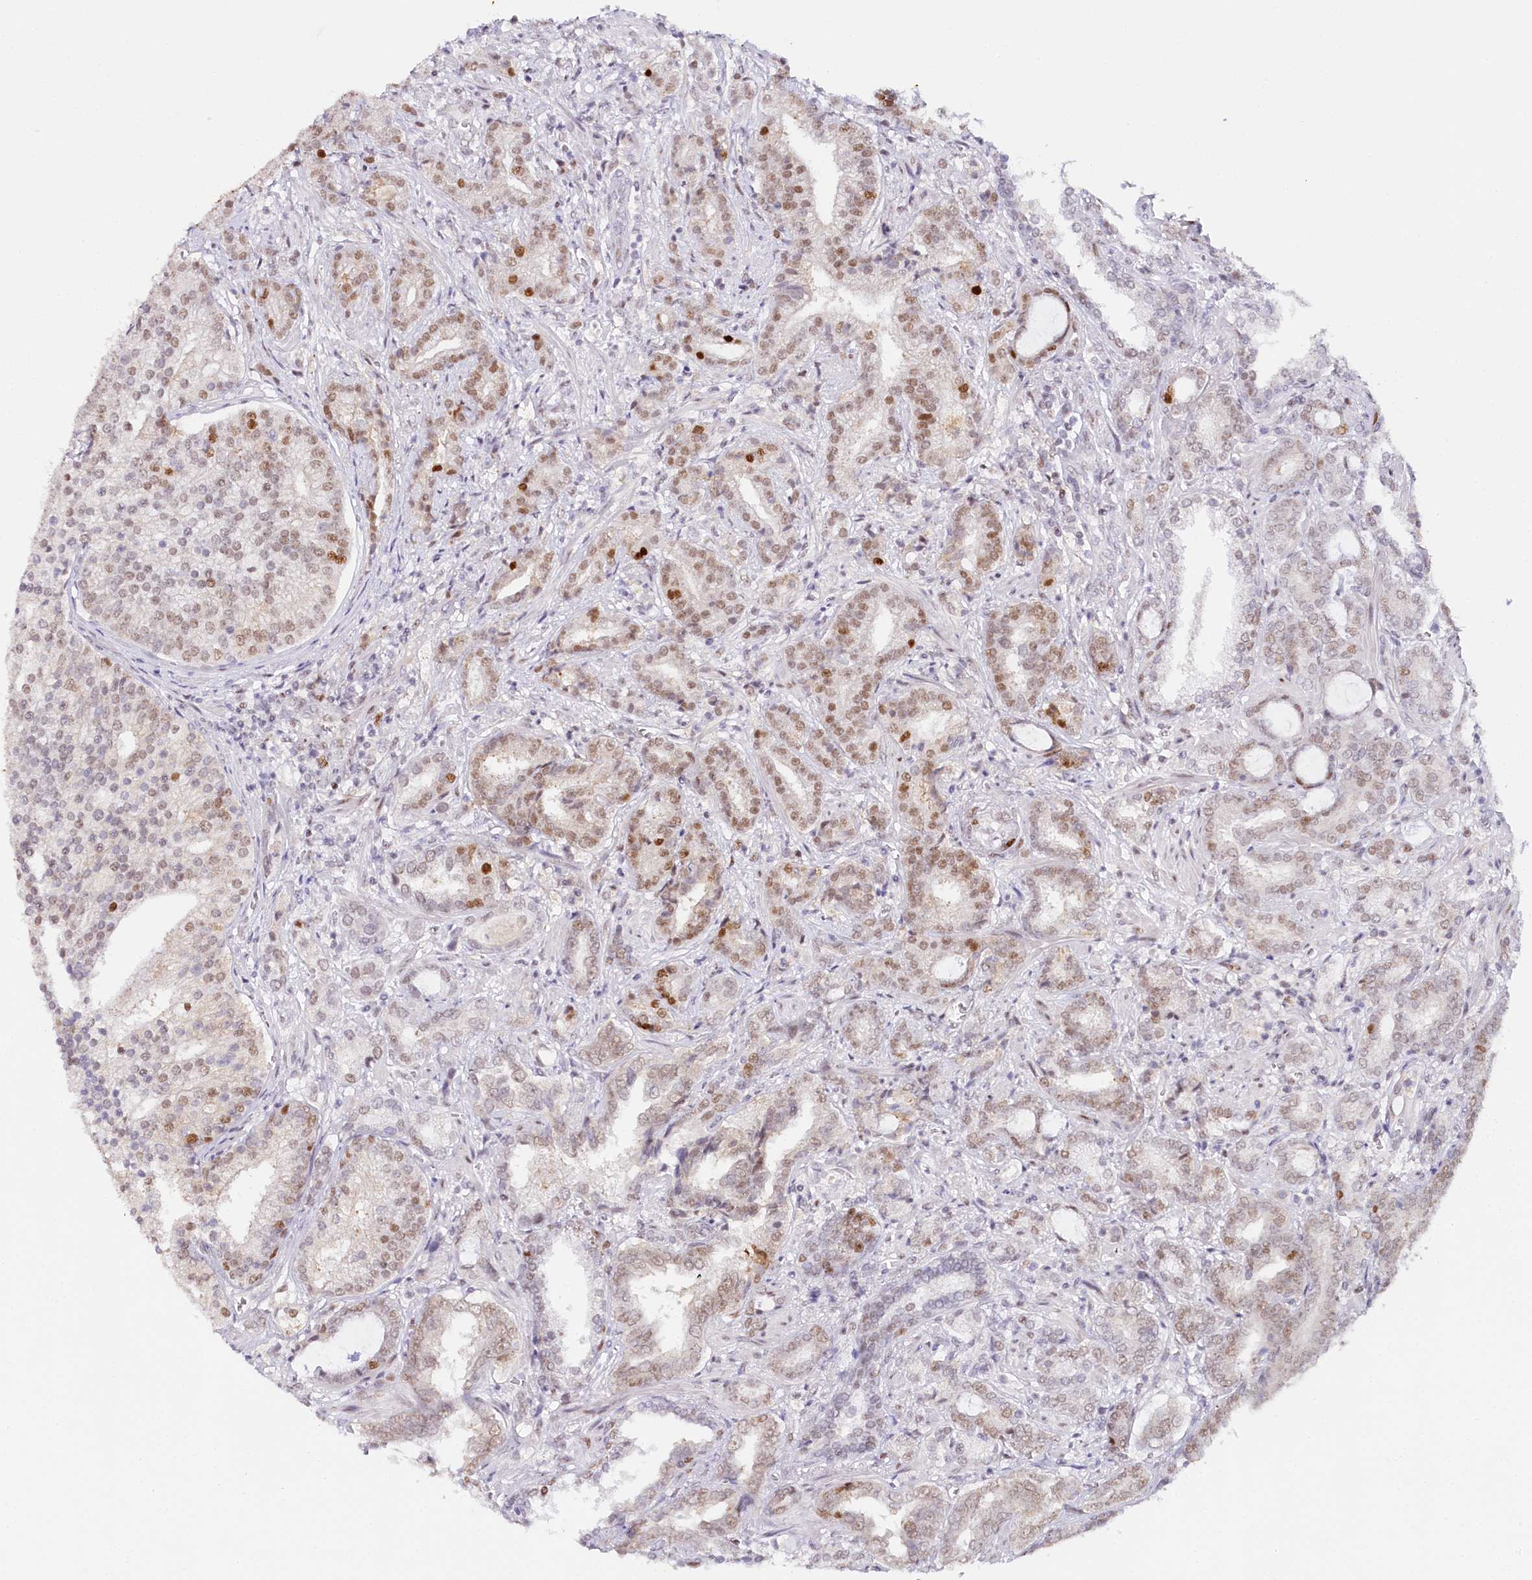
{"staining": {"intensity": "moderate", "quantity": "25%-75%", "location": "nuclear"}, "tissue": "prostate cancer", "cell_type": "Tumor cells", "image_type": "cancer", "snomed": [{"axis": "morphology", "description": "Adenocarcinoma, High grade"}, {"axis": "topography", "description": "Prostate and seminal vesicle, NOS"}], "caption": "Immunohistochemical staining of human prostate cancer (high-grade adenocarcinoma) exhibits medium levels of moderate nuclear protein staining in about 25%-75% of tumor cells. The protein of interest is shown in brown color, while the nuclei are stained blue.", "gene": "TP53", "patient": {"sex": "male", "age": 67}}